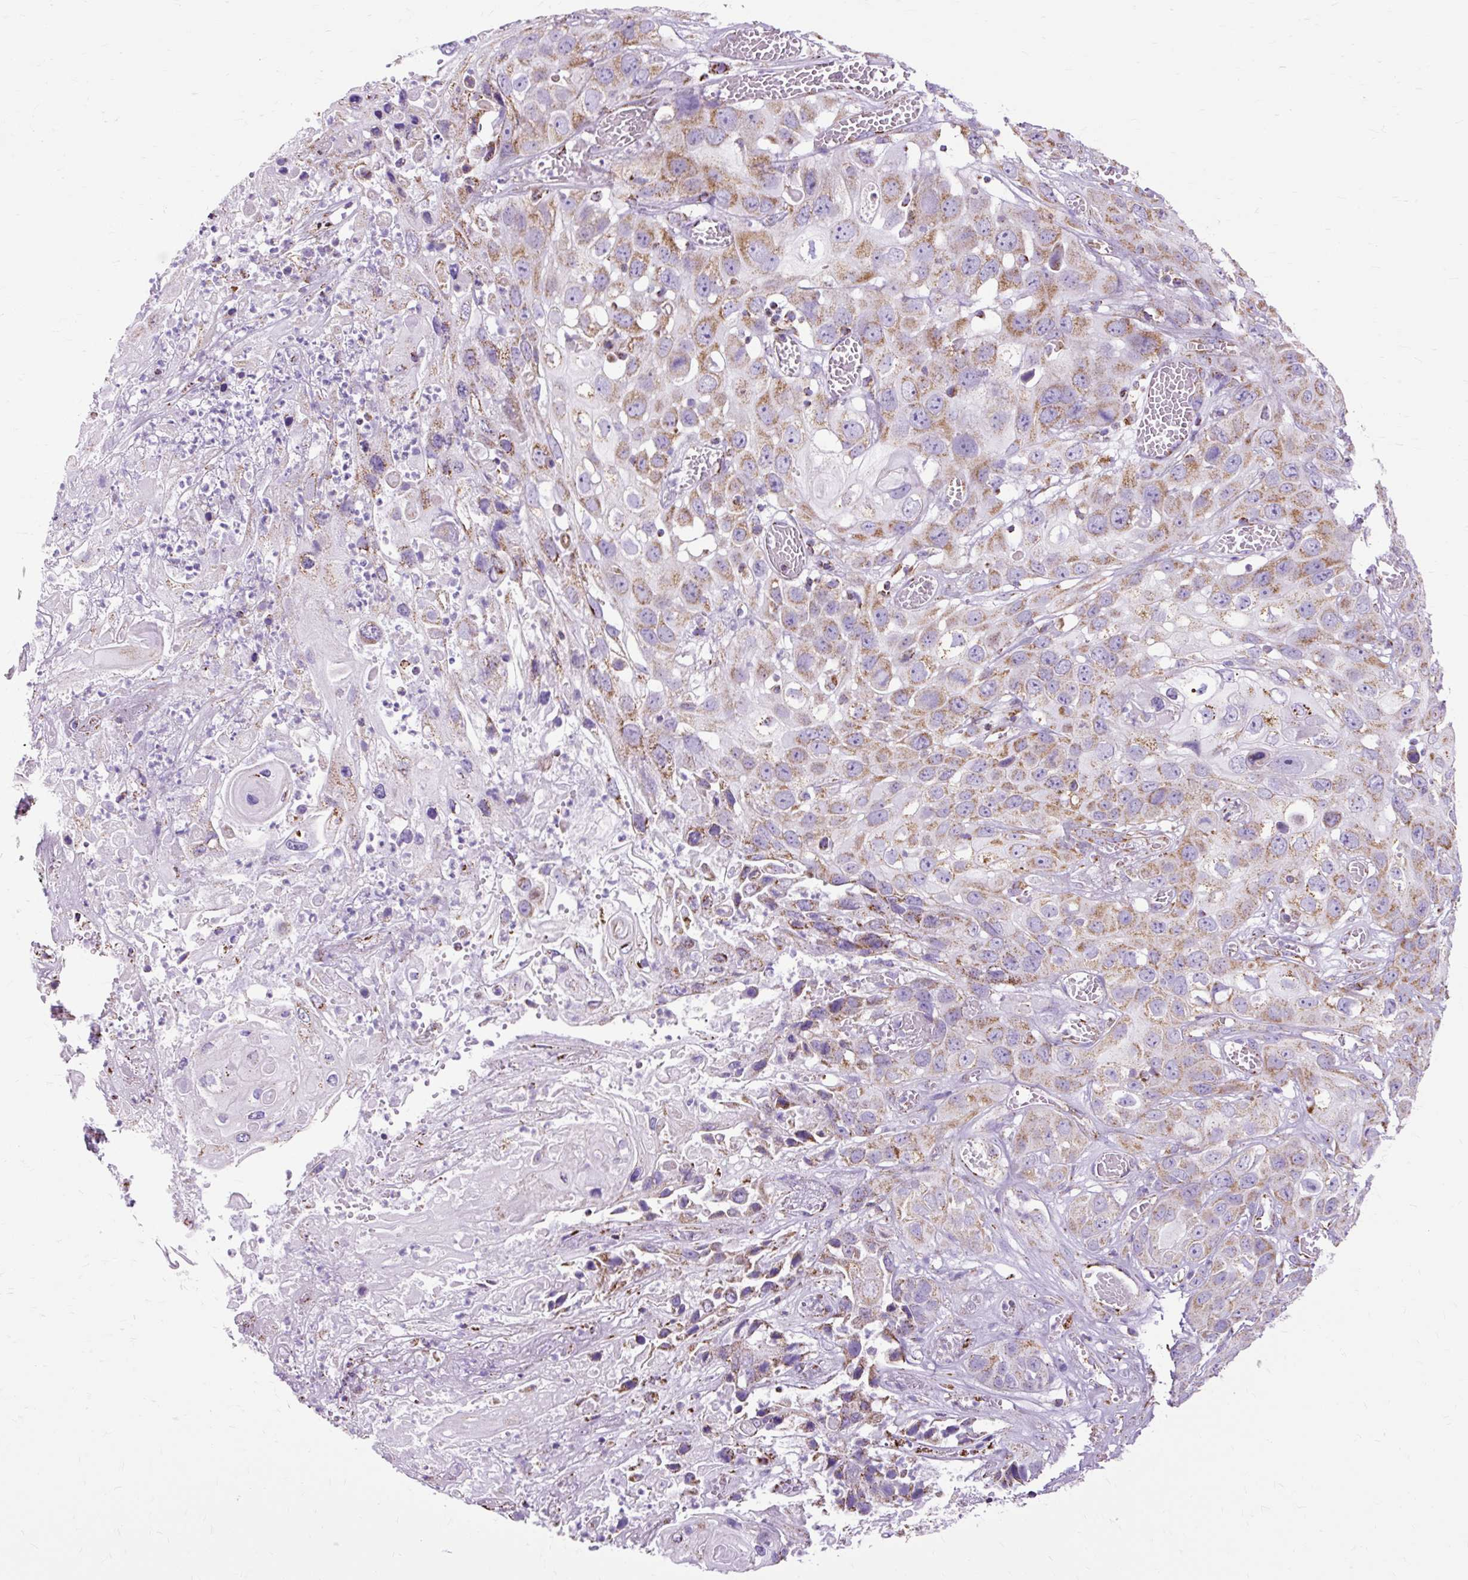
{"staining": {"intensity": "moderate", "quantity": "25%-75%", "location": "cytoplasmic/membranous"}, "tissue": "skin cancer", "cell_type": "Tumor cells", "image_type": "cancer", "snomed": [{"axis": "morphology", "description": "Squamous cell carcinoma, NOS"}, {"axis": "topography", "description": "Skin"}], "caption": "Immunohistochemical staining of human skin squamous cell carcinoma reveals moderate cytoplasmic/membranous protein expression in about 25%-75% of tumor cells.", "gene": "DLAT", "patient": {"sex": "male", "age": 55}}